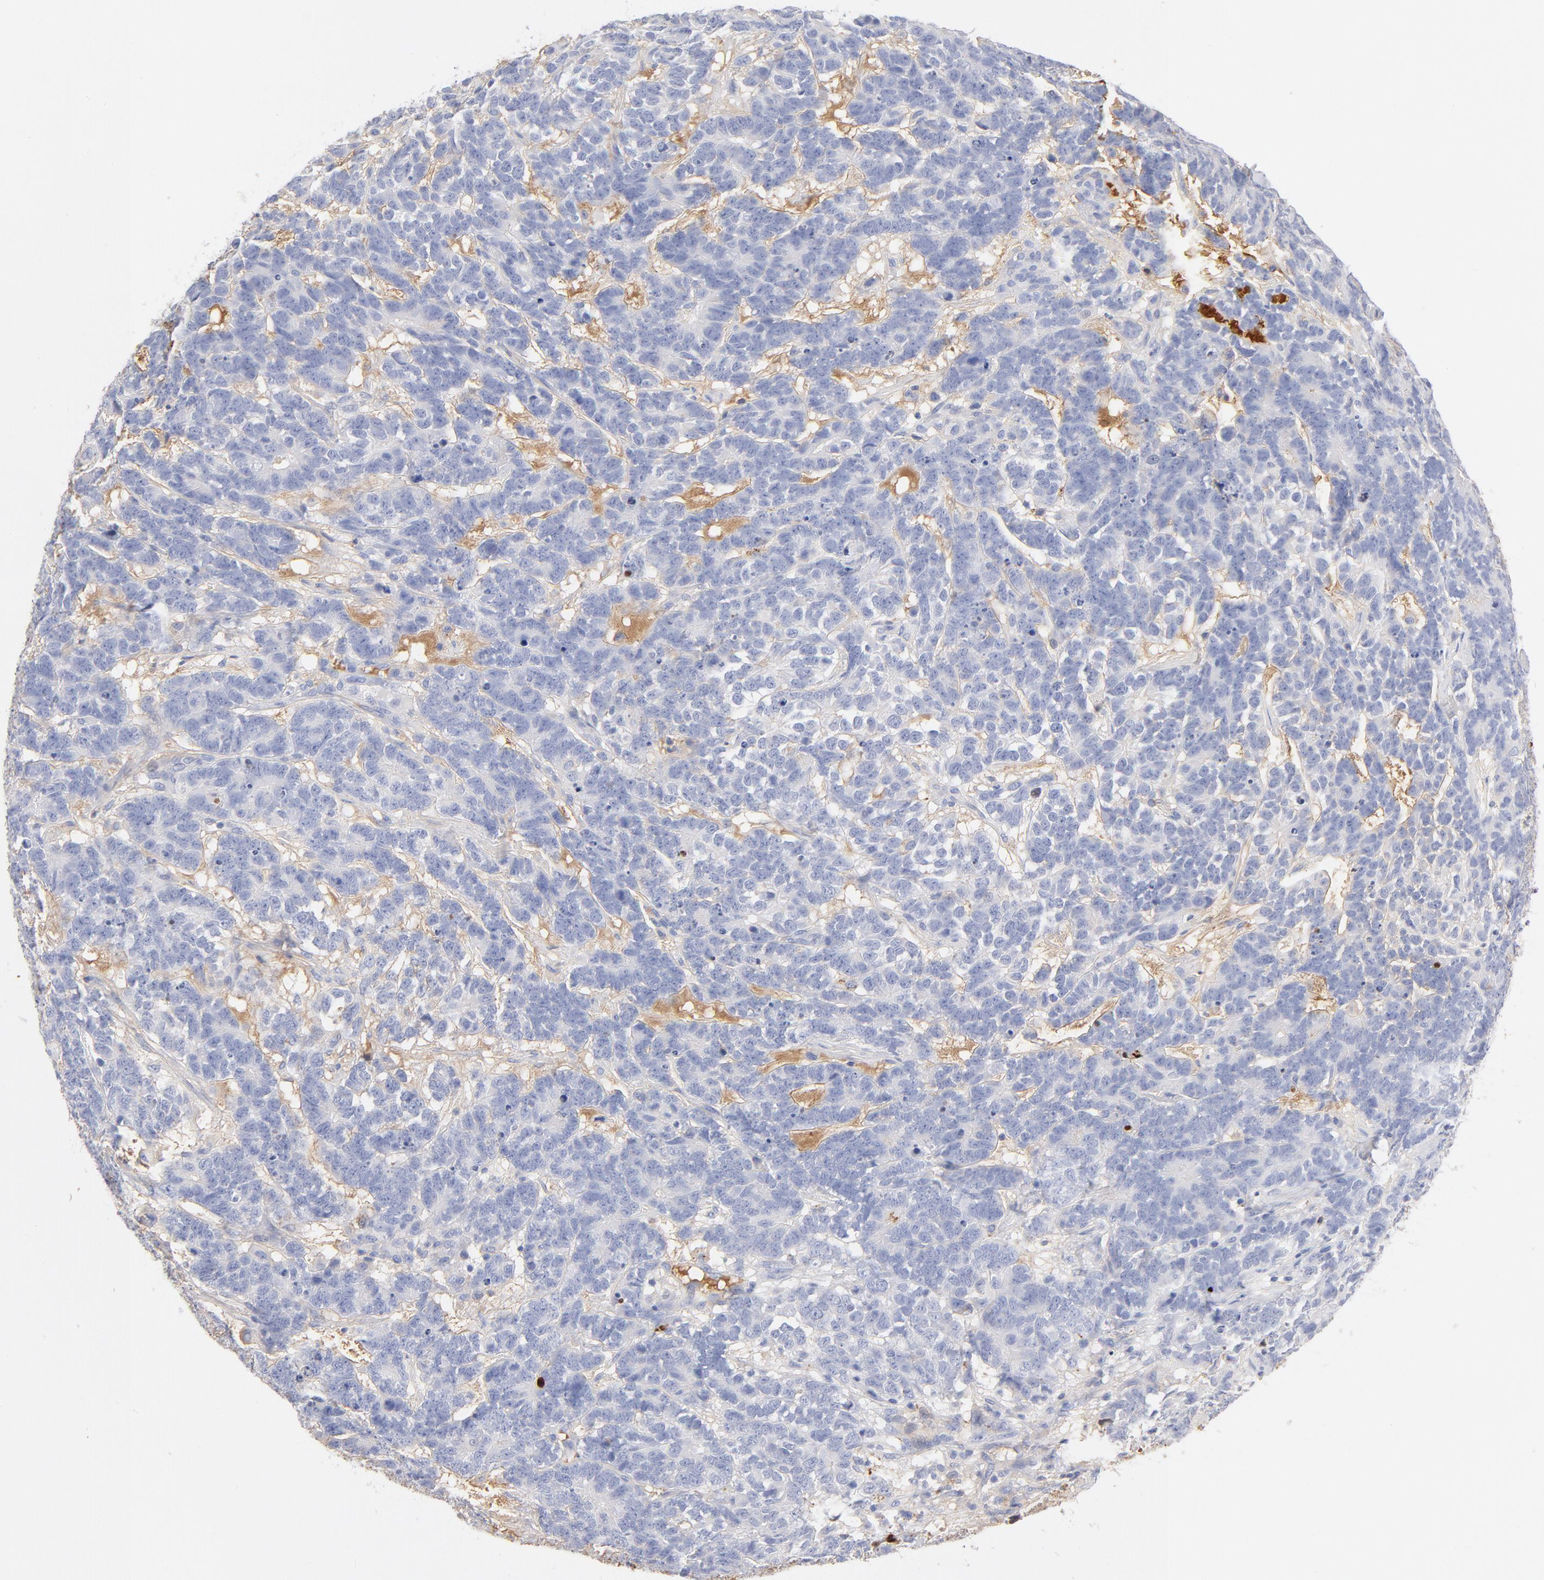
{"staining": {"intensity": "negative", "quantity": "none", "location": "none"}, "tissue": "testis cancer", "cell_type": "Tumor cells", "image_type": "cancer", "snomed": [{"axis": "morphology", "description": "Carcinoma, Embryonal, NOS"}, {"axis": "topography", "description": "Testis"}], "caption": "An immunohistochemistry micrograph of testis cancer (embryonal carcinoma) is shown. There is no staining in tumor cells of testis cancer (embryonal carcinoma).", "gene": "C3", "patient": {"sex": "male", "age": 26}}